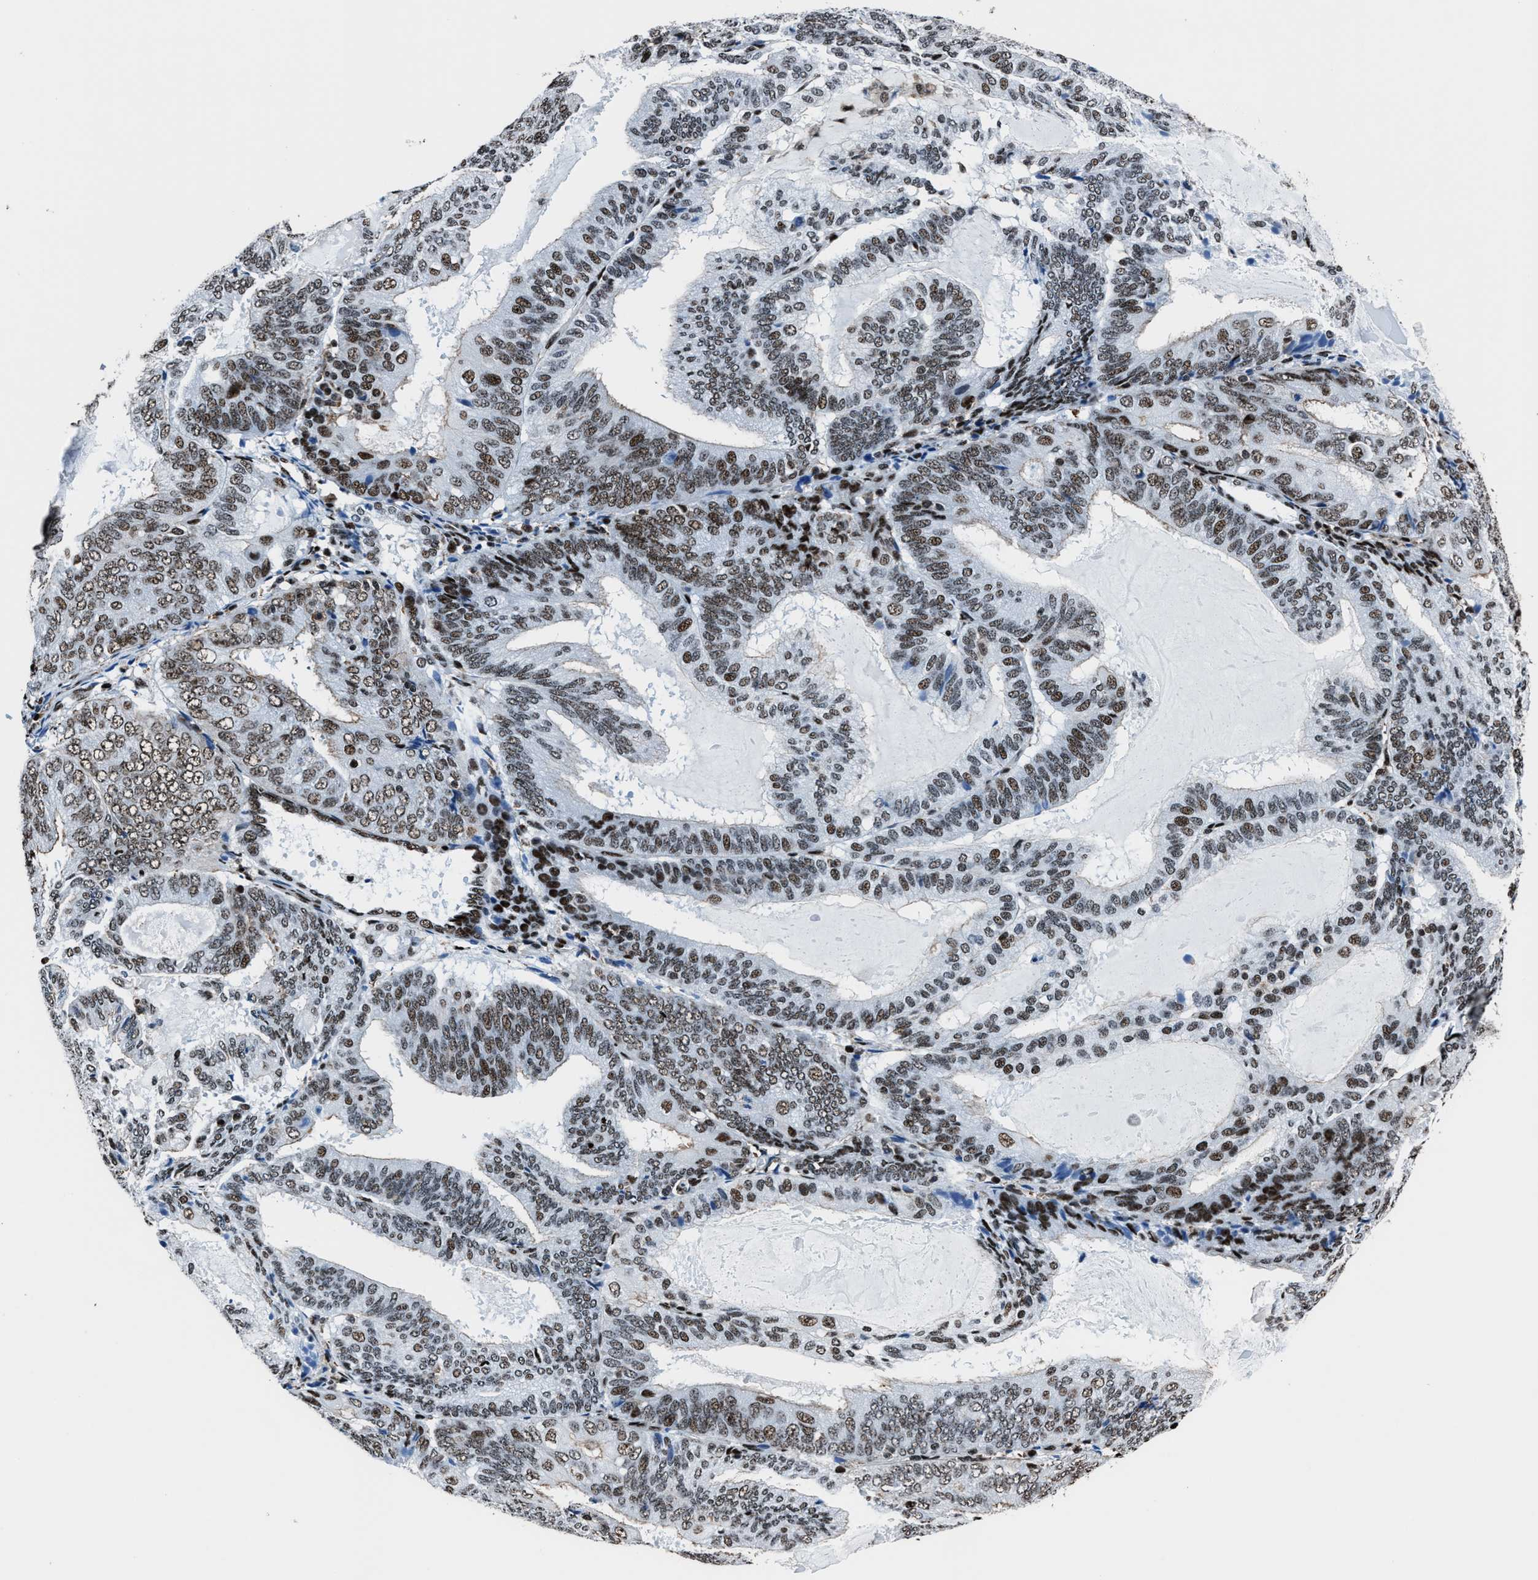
{"staining": {"intensity": "moderate", "quantity": ">75%", "location": "nuclear"}, "tissue": "endometrial cancer", "cell_type": "Tumor cells", "image_type": "cancer", "snomed": [{"axis": "morphology", "description": "Adenocarcinoma, NOS"}, {"axis": "topography", "description": "Endometrium"}], "caption": "Protein expression analysis of human adenocarcinoma (endometrial) reveals moderate nuclear positivity in about >75% of tumor cells.", "gene": "PPIE", "patient": {"sex": "female", "age": 81}}